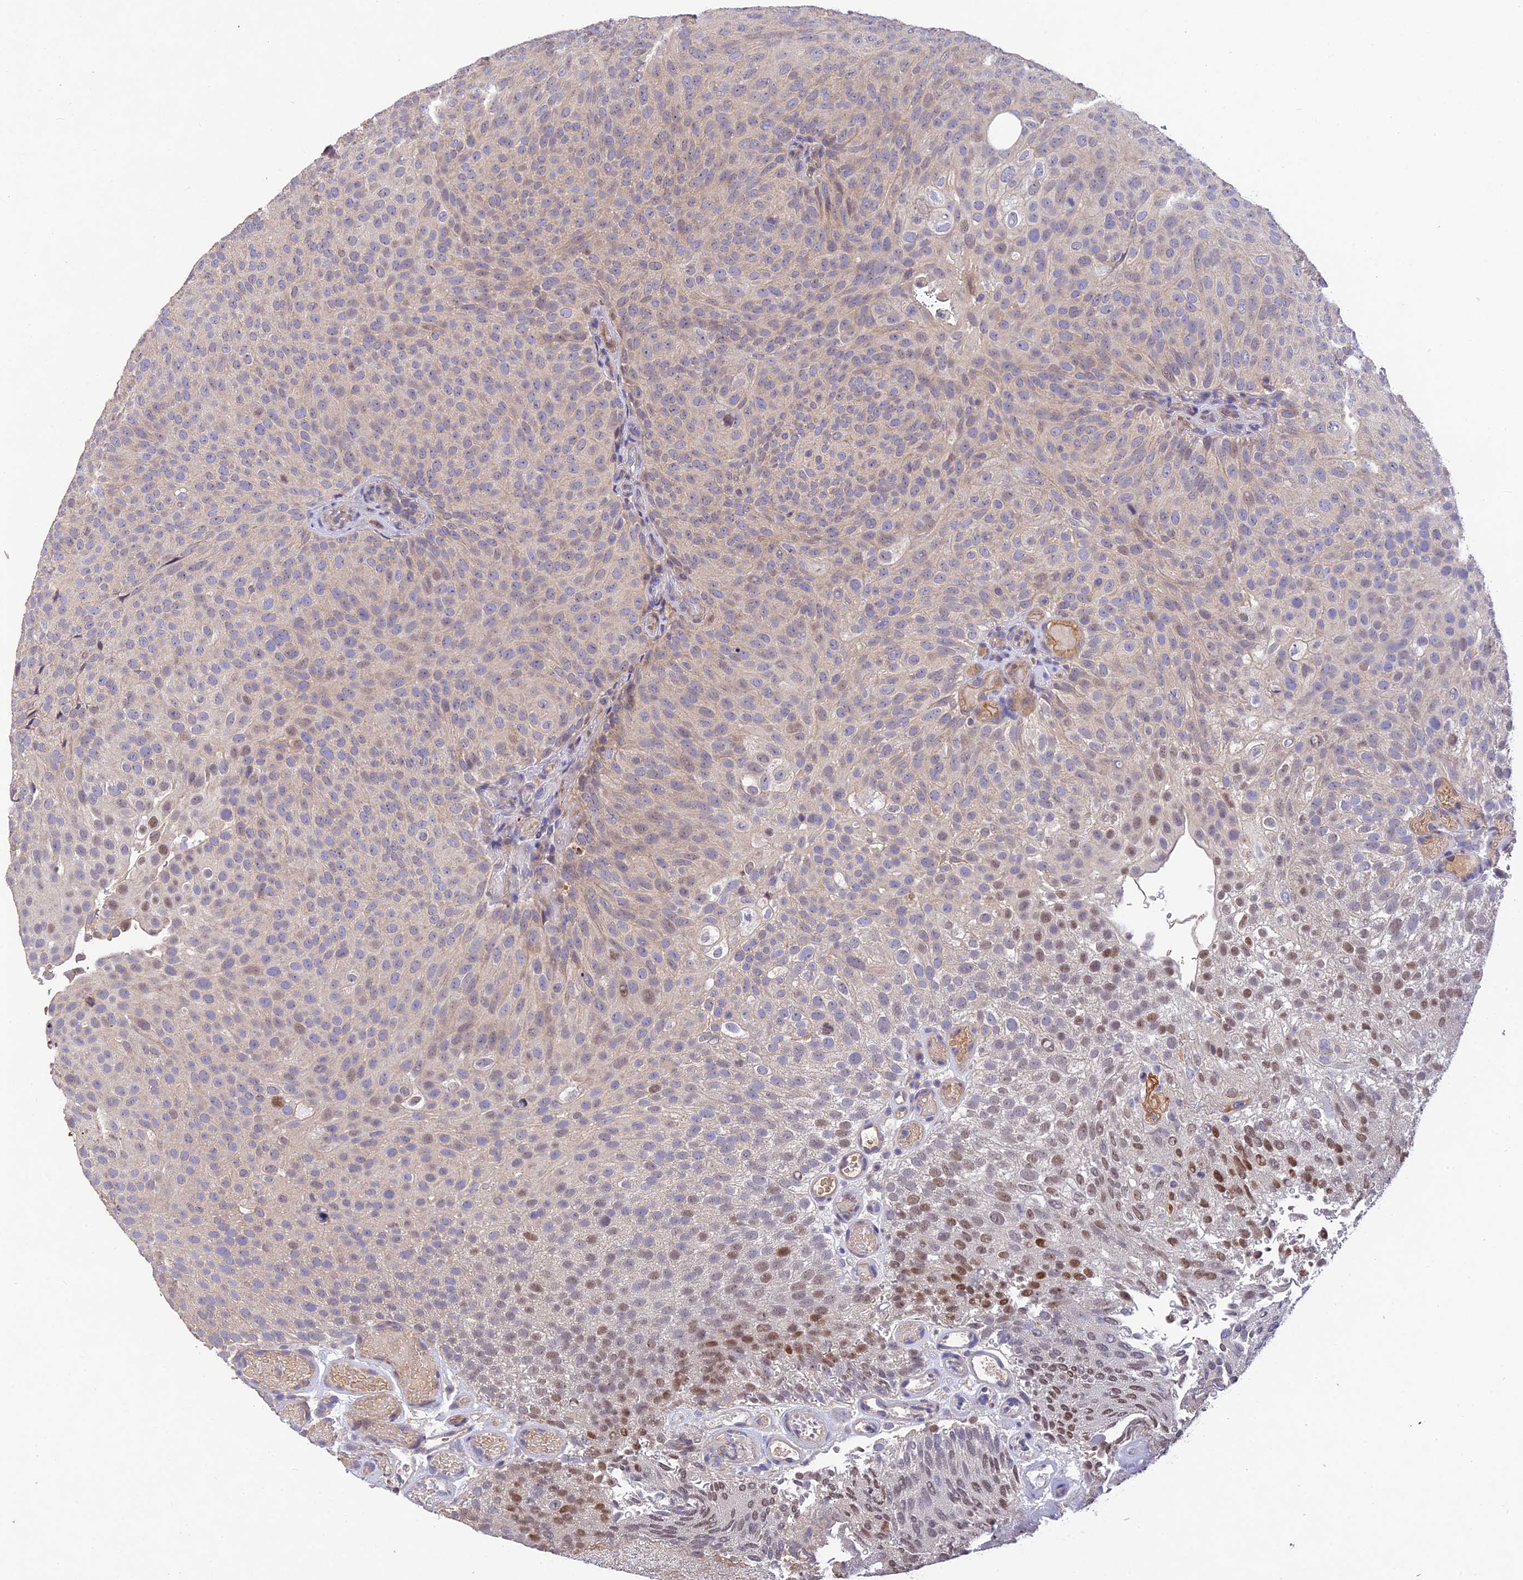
{"staining": {"intensity": "moderate", "quantity": "<25%", "location": "nuclear"}, "tissue": "urothelial cancer", "cell_type": "Tumor cells", "image_type": "cancer", "snomed": [{"axis": "morphology", "description": "Urothelial carcinoma, Low grade"}, {"axis": "topography", "description": "Urinary bladder"}], "caption": "Immunohistochemistry (IHC) photomicrograph of neoplastic tissue: urothelial cancer stained using IHC exhibits low levels of moderate protein expression localized specifically in the nuclear of tumor cells, appearing as a nuclear brown color.", "gene": "DENND5B", "patient": {"sex": "male", "age": 78}}